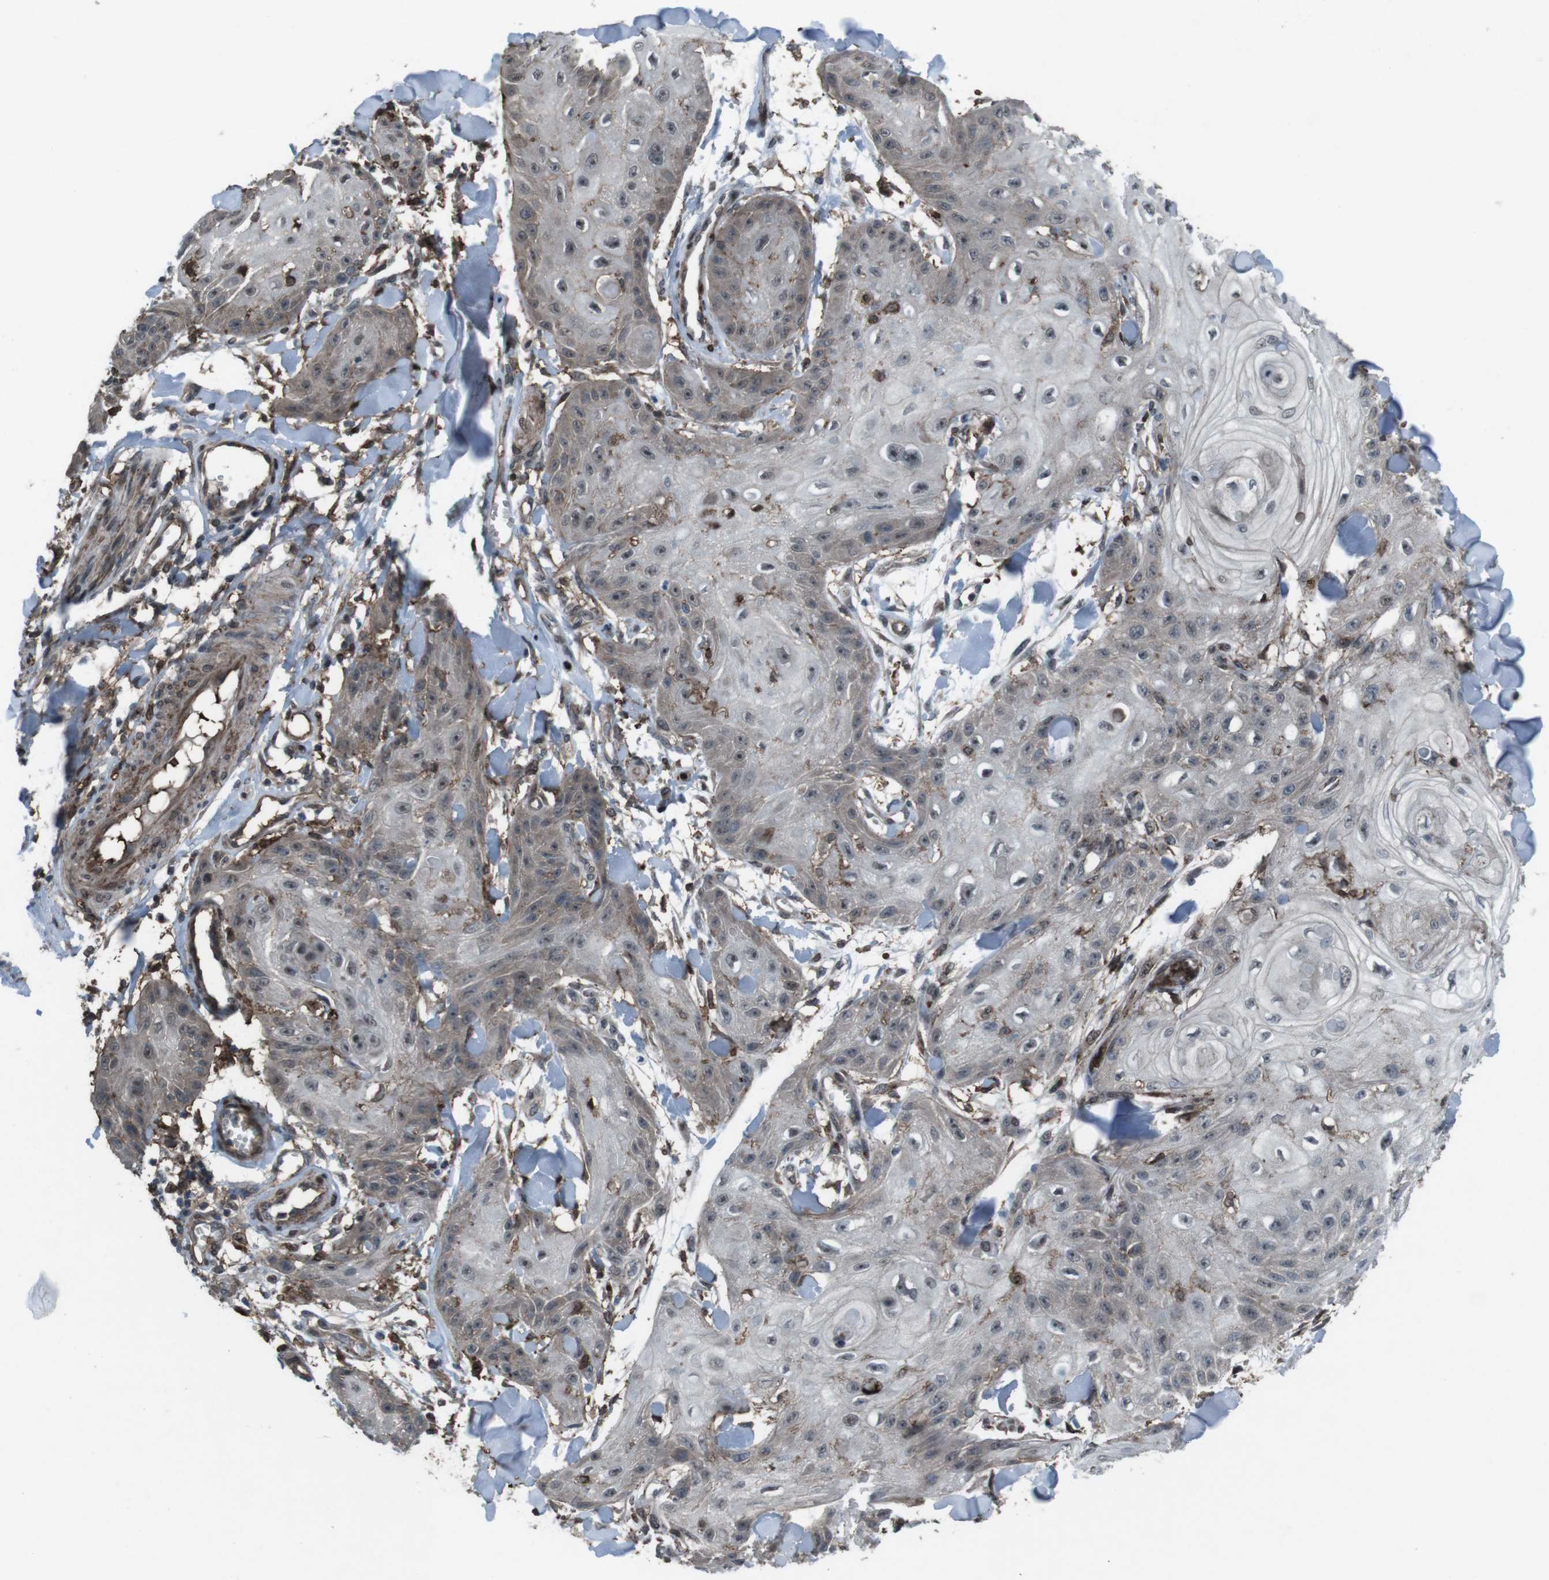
{"staining": {"intensity": "weak", "quantity": "25%-75%", "location": "cytoplasmic/membranous"}, "tissue": "skin cancer", "cell_type": "Tumor cells", "image_type": "cancer", "snomed": [{"axis": "morphology", "description": "Squamous cell carcinoma, NOS"}, {"axis": "topography", "description": "Skin"}], "caption": "Skin cancer (squamous cell carcinoma) stained with a protein marker exhibits weak staining in tumor cells.", "gene": "GDF10", "patient": {"sex": "male", "age": 74}}